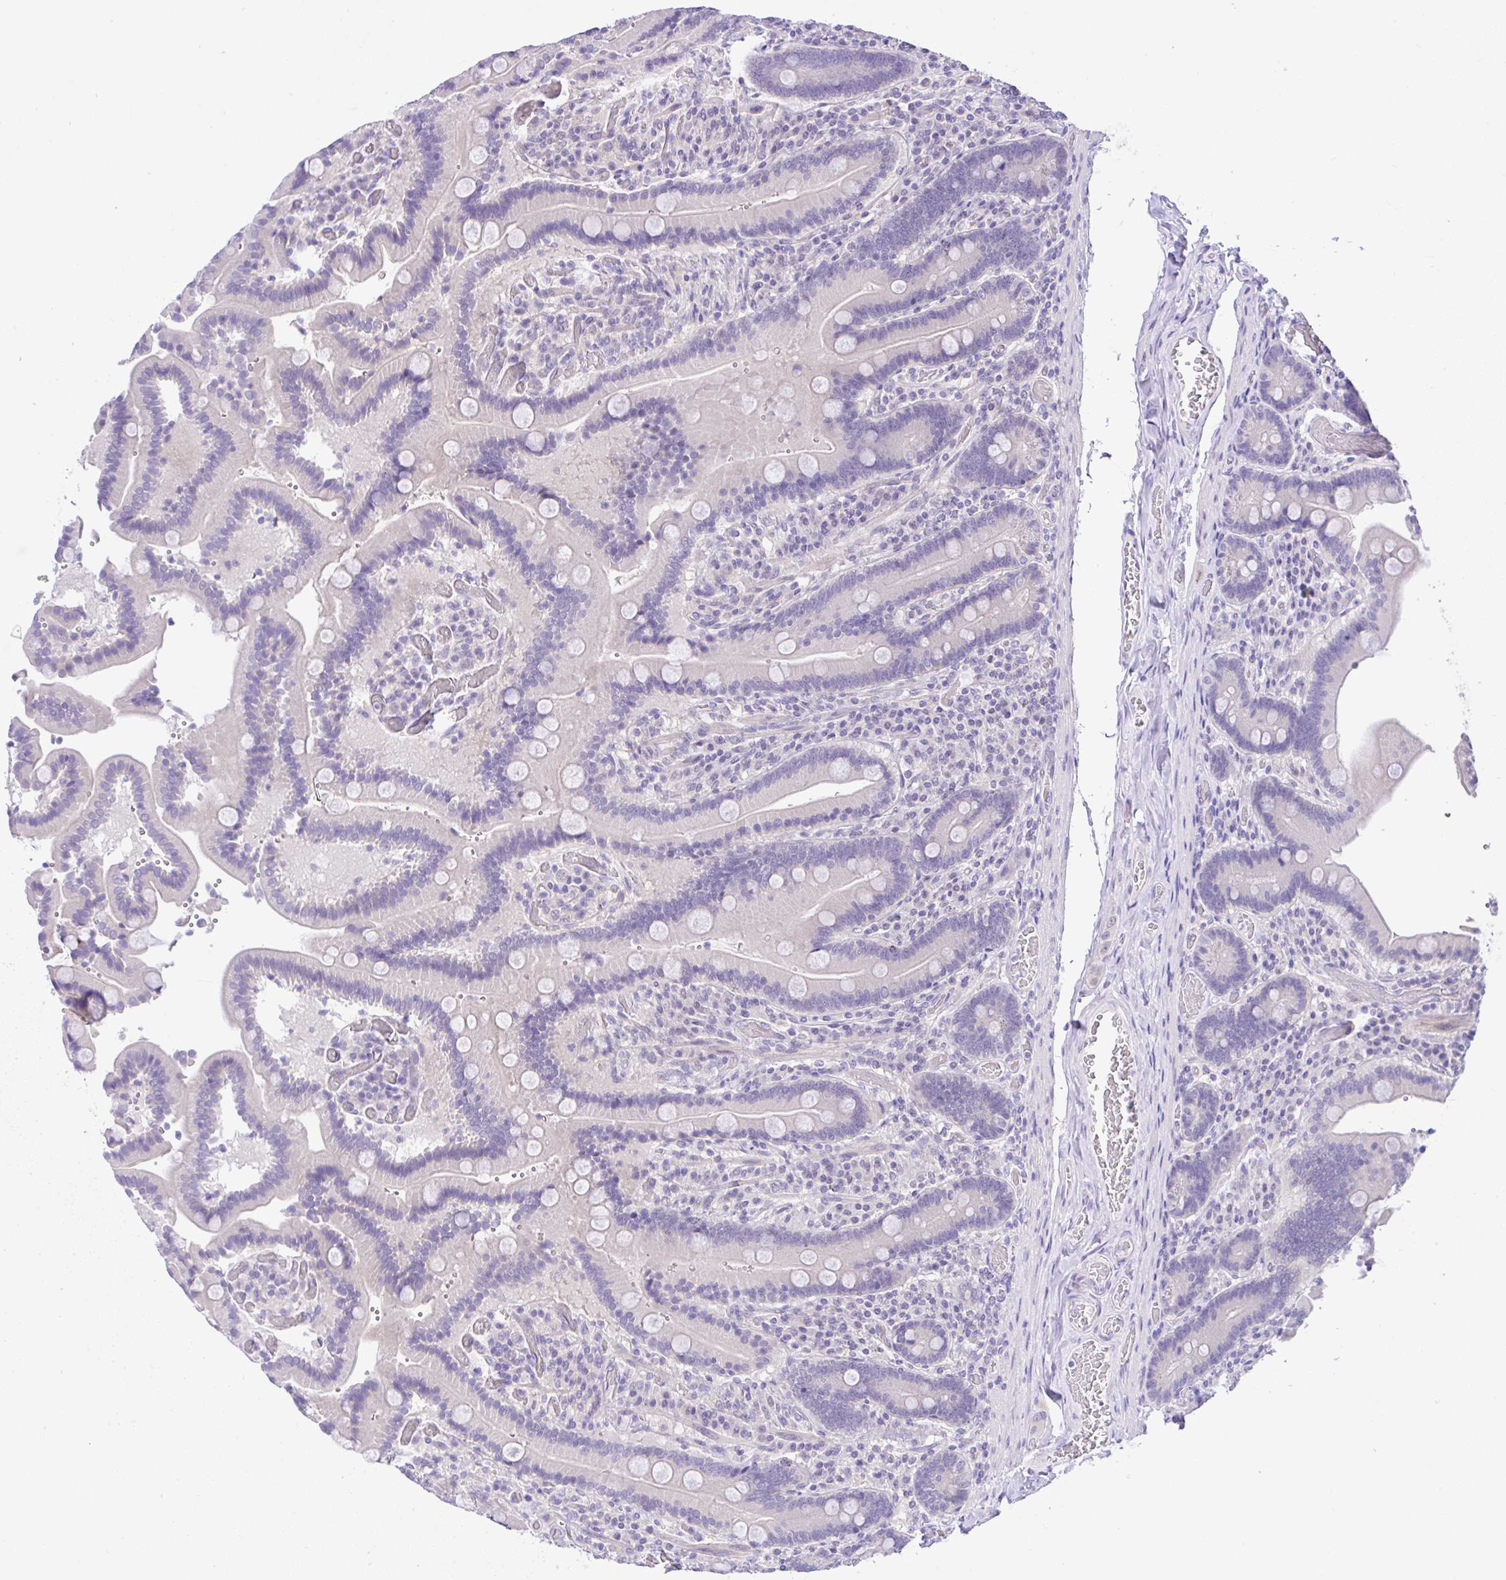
{"staining": {"intensity": "negative", "quantity": "none", "location": "none"}, "tissue": "duodenum", "cell_type": "Glandular cells", "image_type": "normal", "snomed": [{"axis": "morphology", "description": "Normal tissue, NOS"}, {"axis": "topography", "description": "Duodenum"}], "caption": "High power microscopy micrograph of an immunohistochemistry (IHC) micrograph of unremarkable duodenum, revealing no significant positivity in glandular cells.", "gene": "ANO4", "patient": {"sex": "female", "age": 62}}